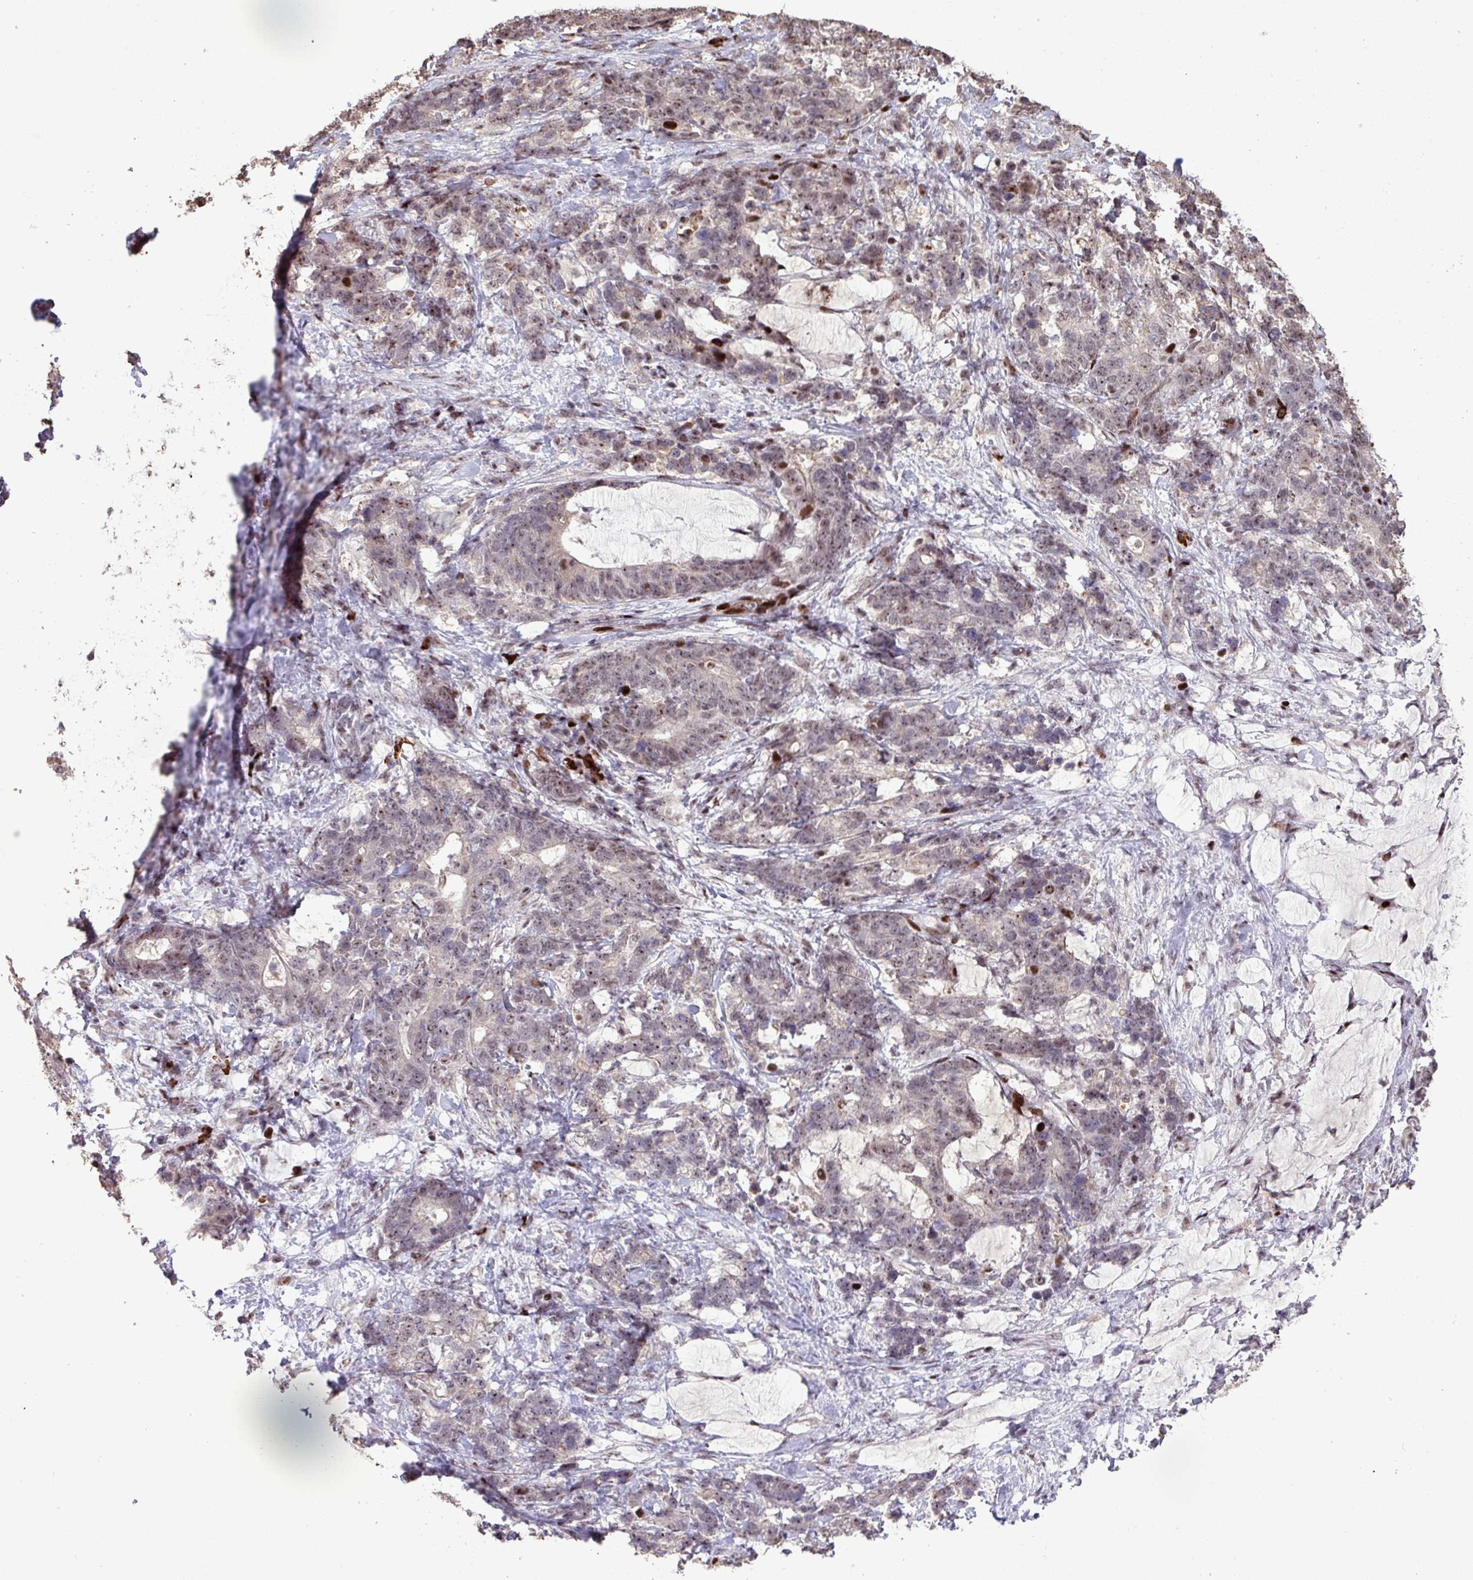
{"staining": {"intensity": "weak", "quantity": "<25%", "location": "nuclear"}, "tissue": "stomach cancer", "cell_type": "Tumor cells", "image_type": "cancer", "snomed": [{"axis": "morphology", "description": "Normal tissue, NOS"}, {"axis": "morphology", "description": "Adenocarcinoma, NOS"}, {"axis": "topography", "description": "Stomach"}], "caption": "The photomicrograph shows no staining of tumor cells in adenocarcinoma (stomach).", "gene": "ZNF709", "patient": {"sex": "female", "age": 64}}